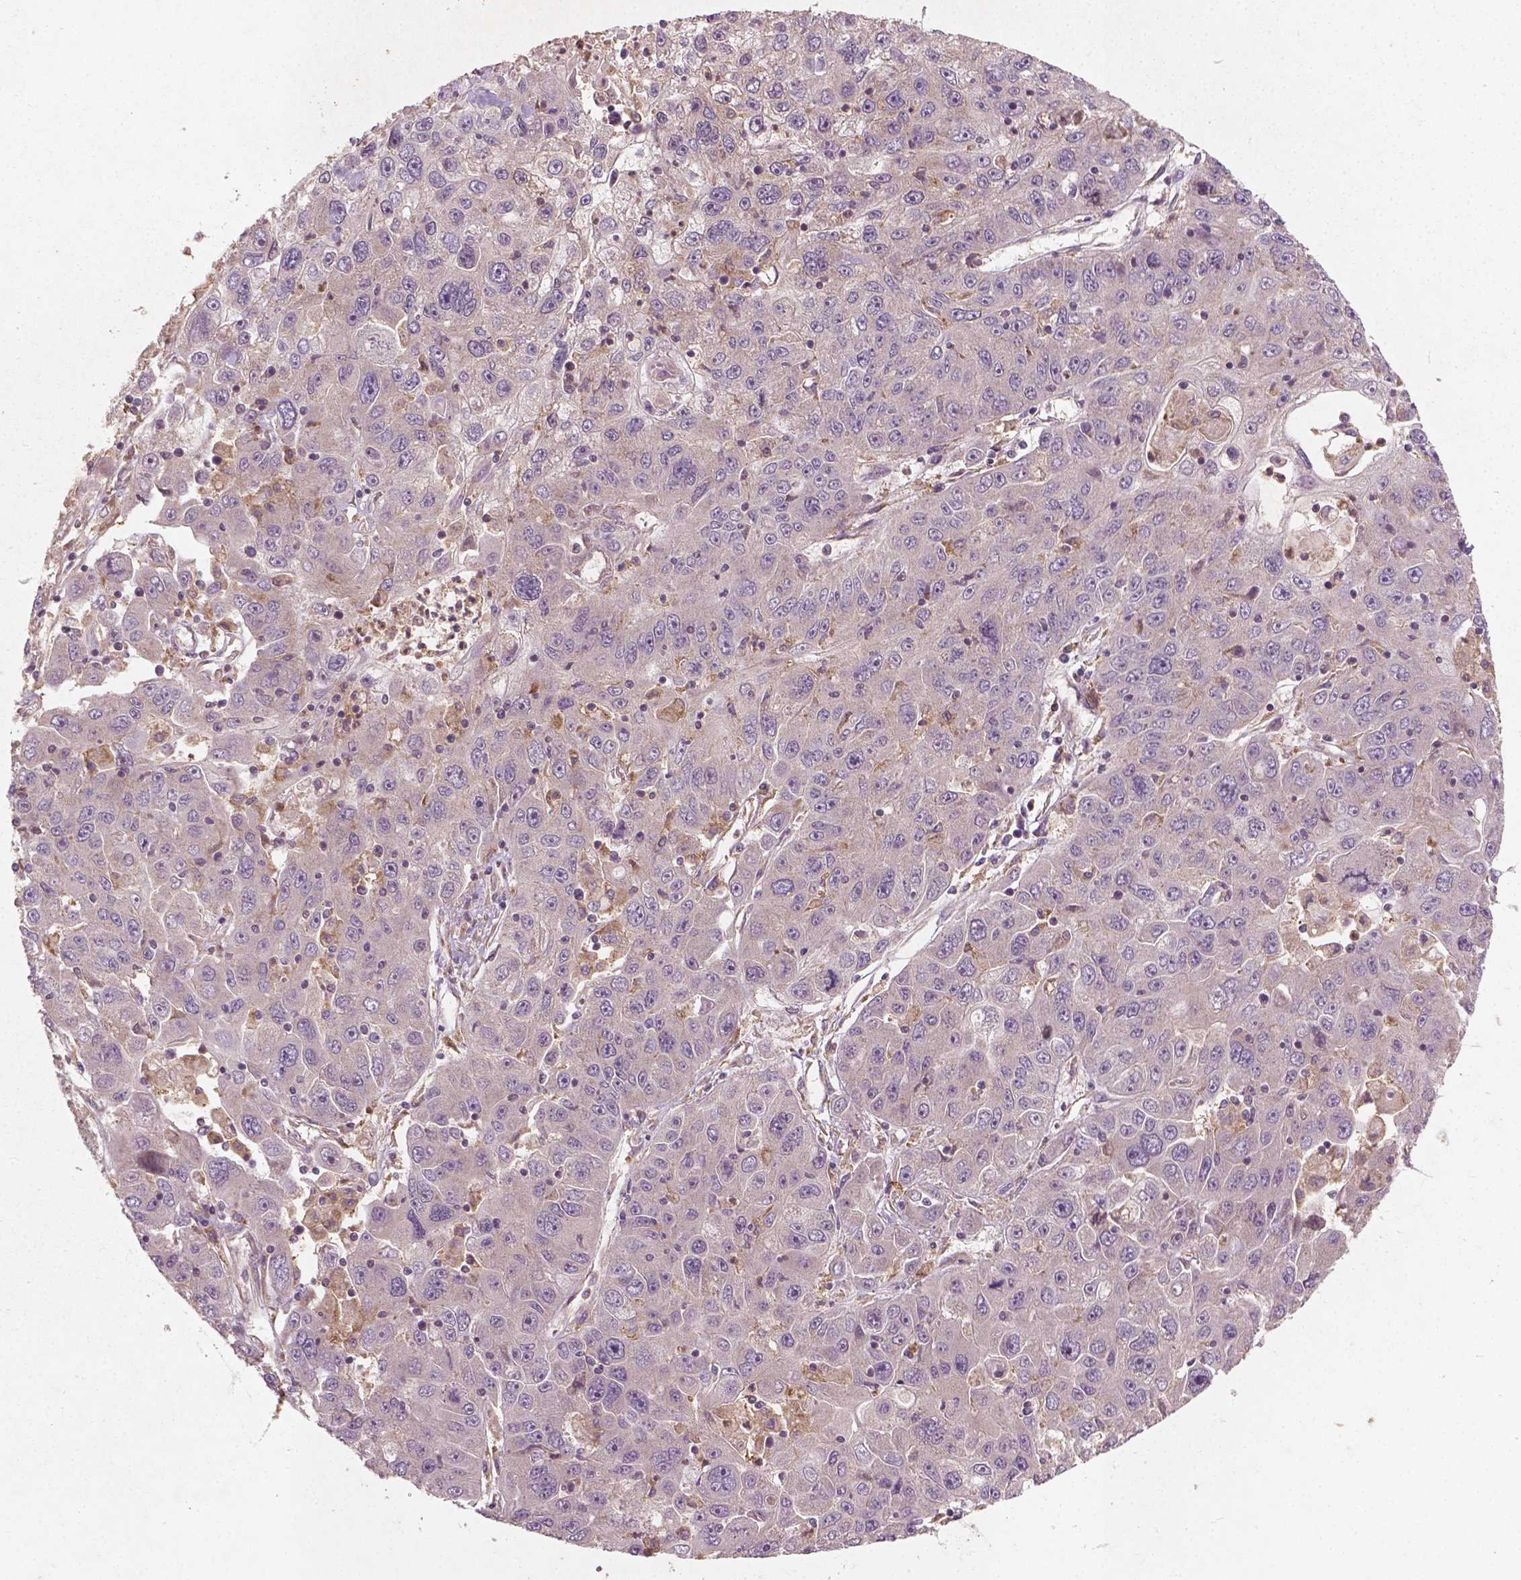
{"staining": {"intensity": "negative", "quantity": "none", "location": "none"}, "tissue": "stomach cancer", "cell_type": "Tumor cells", "image_type": "cancer", "snomed": [{"axis": "morphology", "description": "Adenocarcinoma, NOS"}, {"axis": "topography", "description": "Stomach"}], "caption": "Tumor cells show no significant staining in stomach cancer.", "gene": "CYFIP2", "patient": {"sex": "male", "age": 56}}